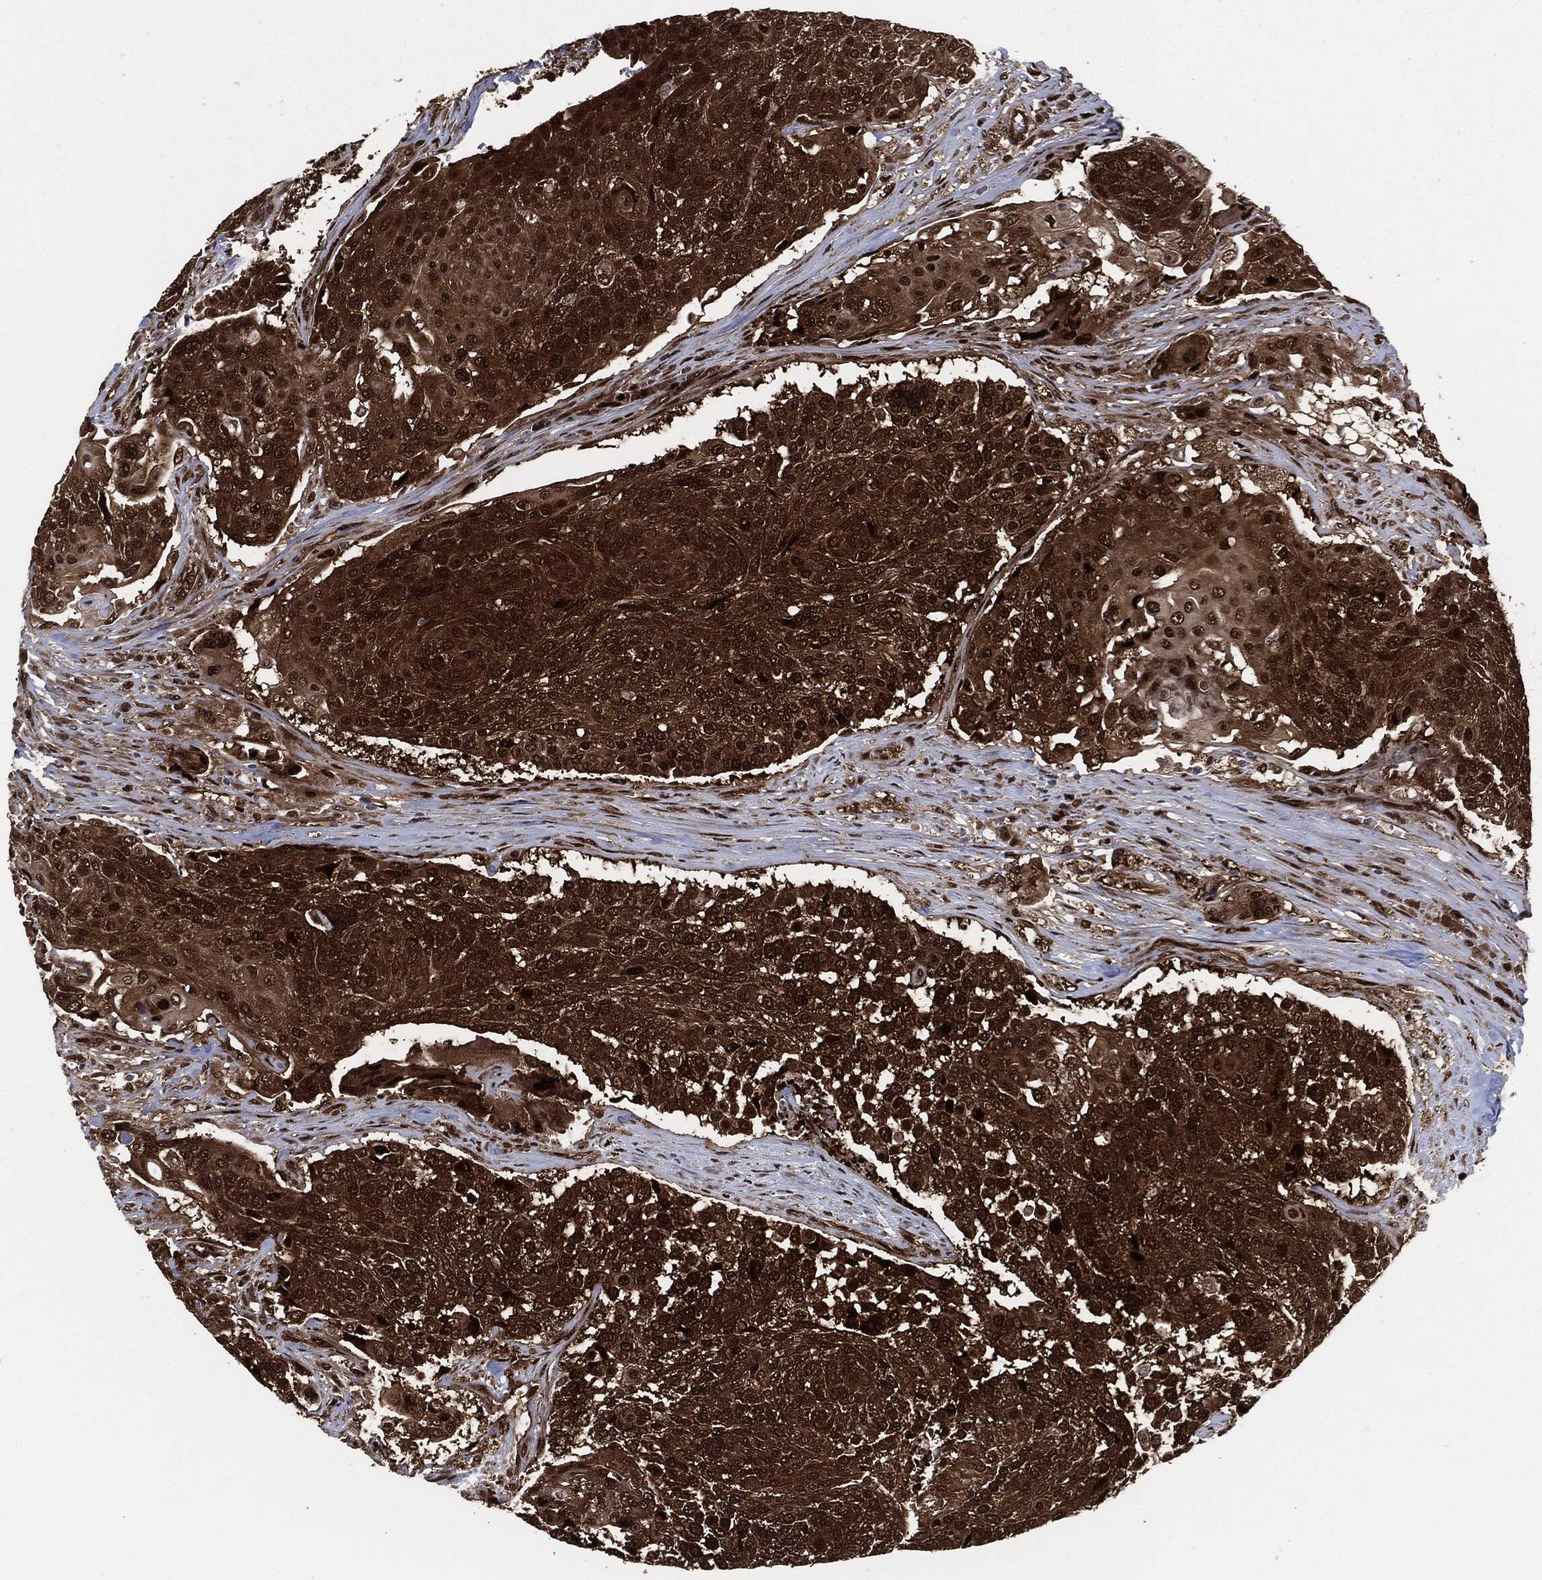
{"staining": {"intensity": "strong", "quantity": ">75%", "location": "cytoplasmic/membranous,nuclear"}, "tissue": "urothelial cancer", "cell_type": "Tumor cells", "image_type": "cancer", "snomed": [{"axis": "morphology", "description": "Urothelial carcinoma, High grade"}, {"axis": "topography", "description": "Urinary bladder"}], "caption": "This micrograph reveals immunohistochemistry (IHC) staining of urothelial cancer, with high strong cytoplasmic/membranous and nuclear positivity in approximately >75% of tumor cells.", "gene": "DCTN1", "patient": {"sex": "female", "age": 63}}